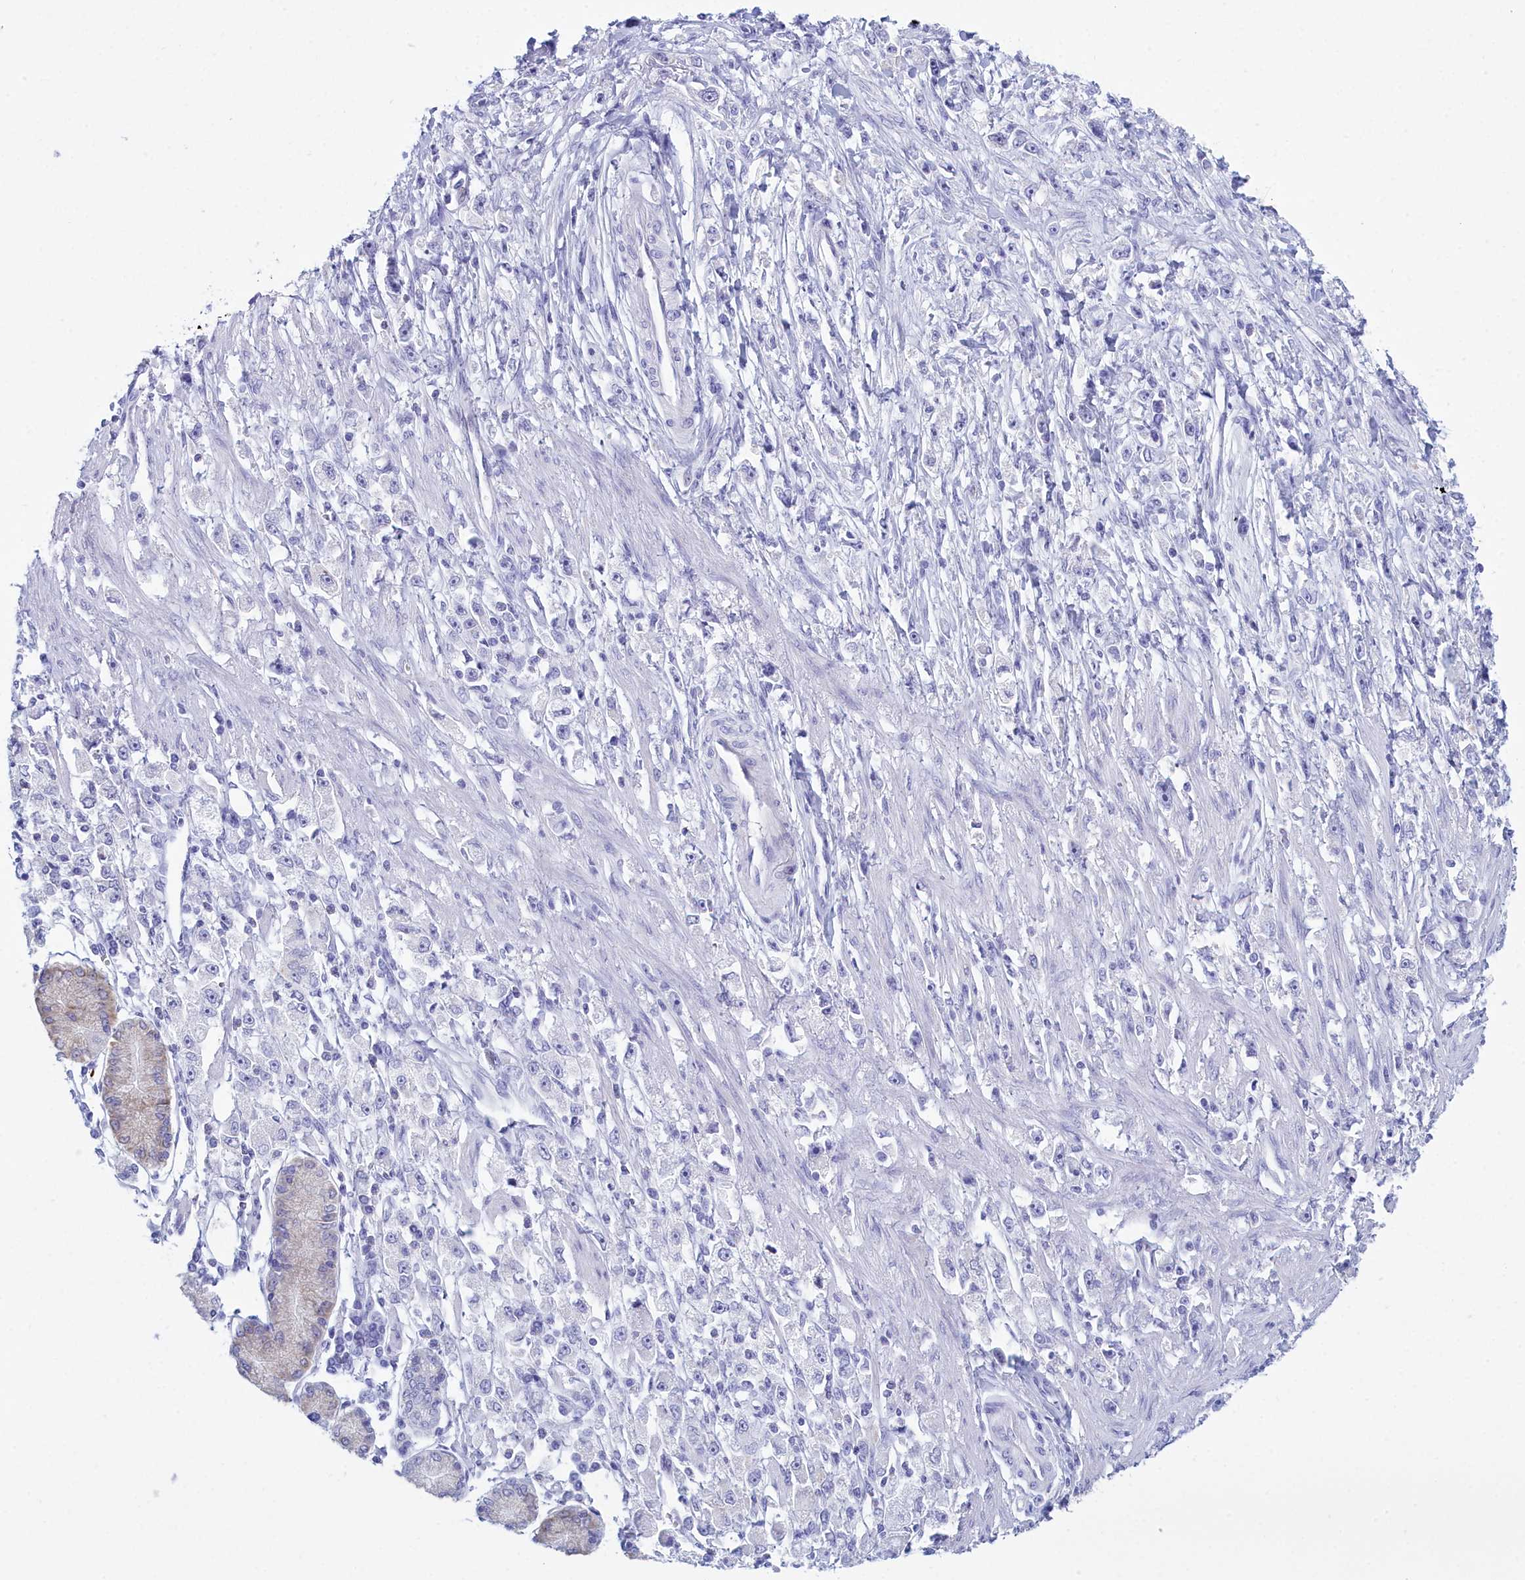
{"staining": {"intensity": "negative", "quantity": "none", "location": "none"}, "tissue": "stomach cancer", "cell_type": "Tumor cells", "image_type": "cancer", "snomed": [{"axis": "morphology", "description": "Adenocarcinoma, NOS"}, {"axis": "topography", "description": "Stomach"}], "caption": "Histopathology image shows no protein staining in tumor cells of adenocarcinoma (stomach) tissue.", "gene": "TMEM97", "patient": {"sex": "female", "age": 59}}